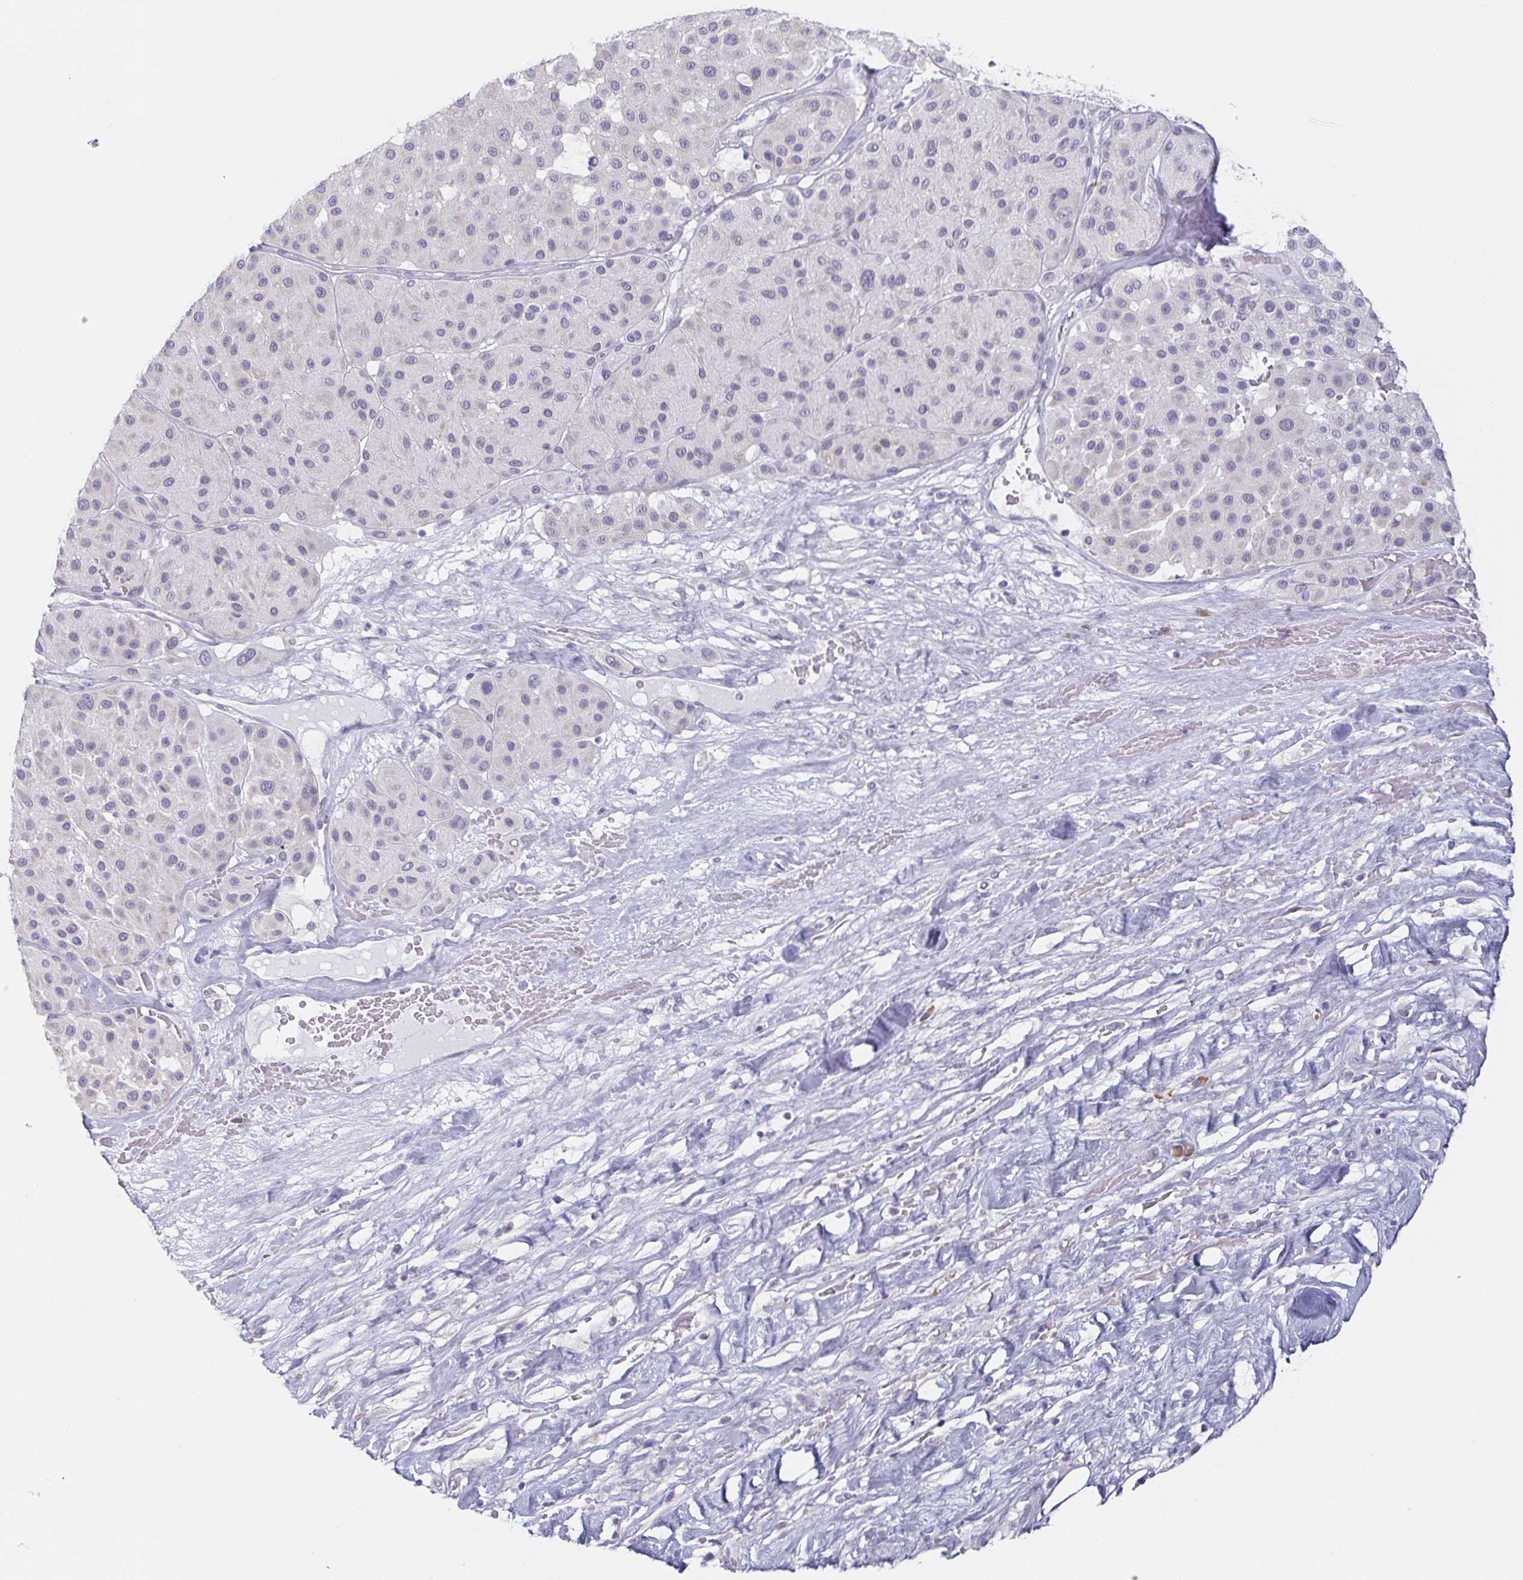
{"staining": {"intensity": "negative", "quantity": "none", "location": "none"}, "tissue": "melanoma", "cell_type": "Tumor cells", "image_type": "cancer", "snomed": [{"axis": "morphology", "description": "Malignant melanoma, Metastatic site"}, {"axis": "topography", "description": "Smooth muscle"}], "caption": "This is an immunohistochemistry image of human melanoma. There is no positivity in tumor cells.", "gene": "PRR27", "patient": {"sex": "male", "age": 41}}